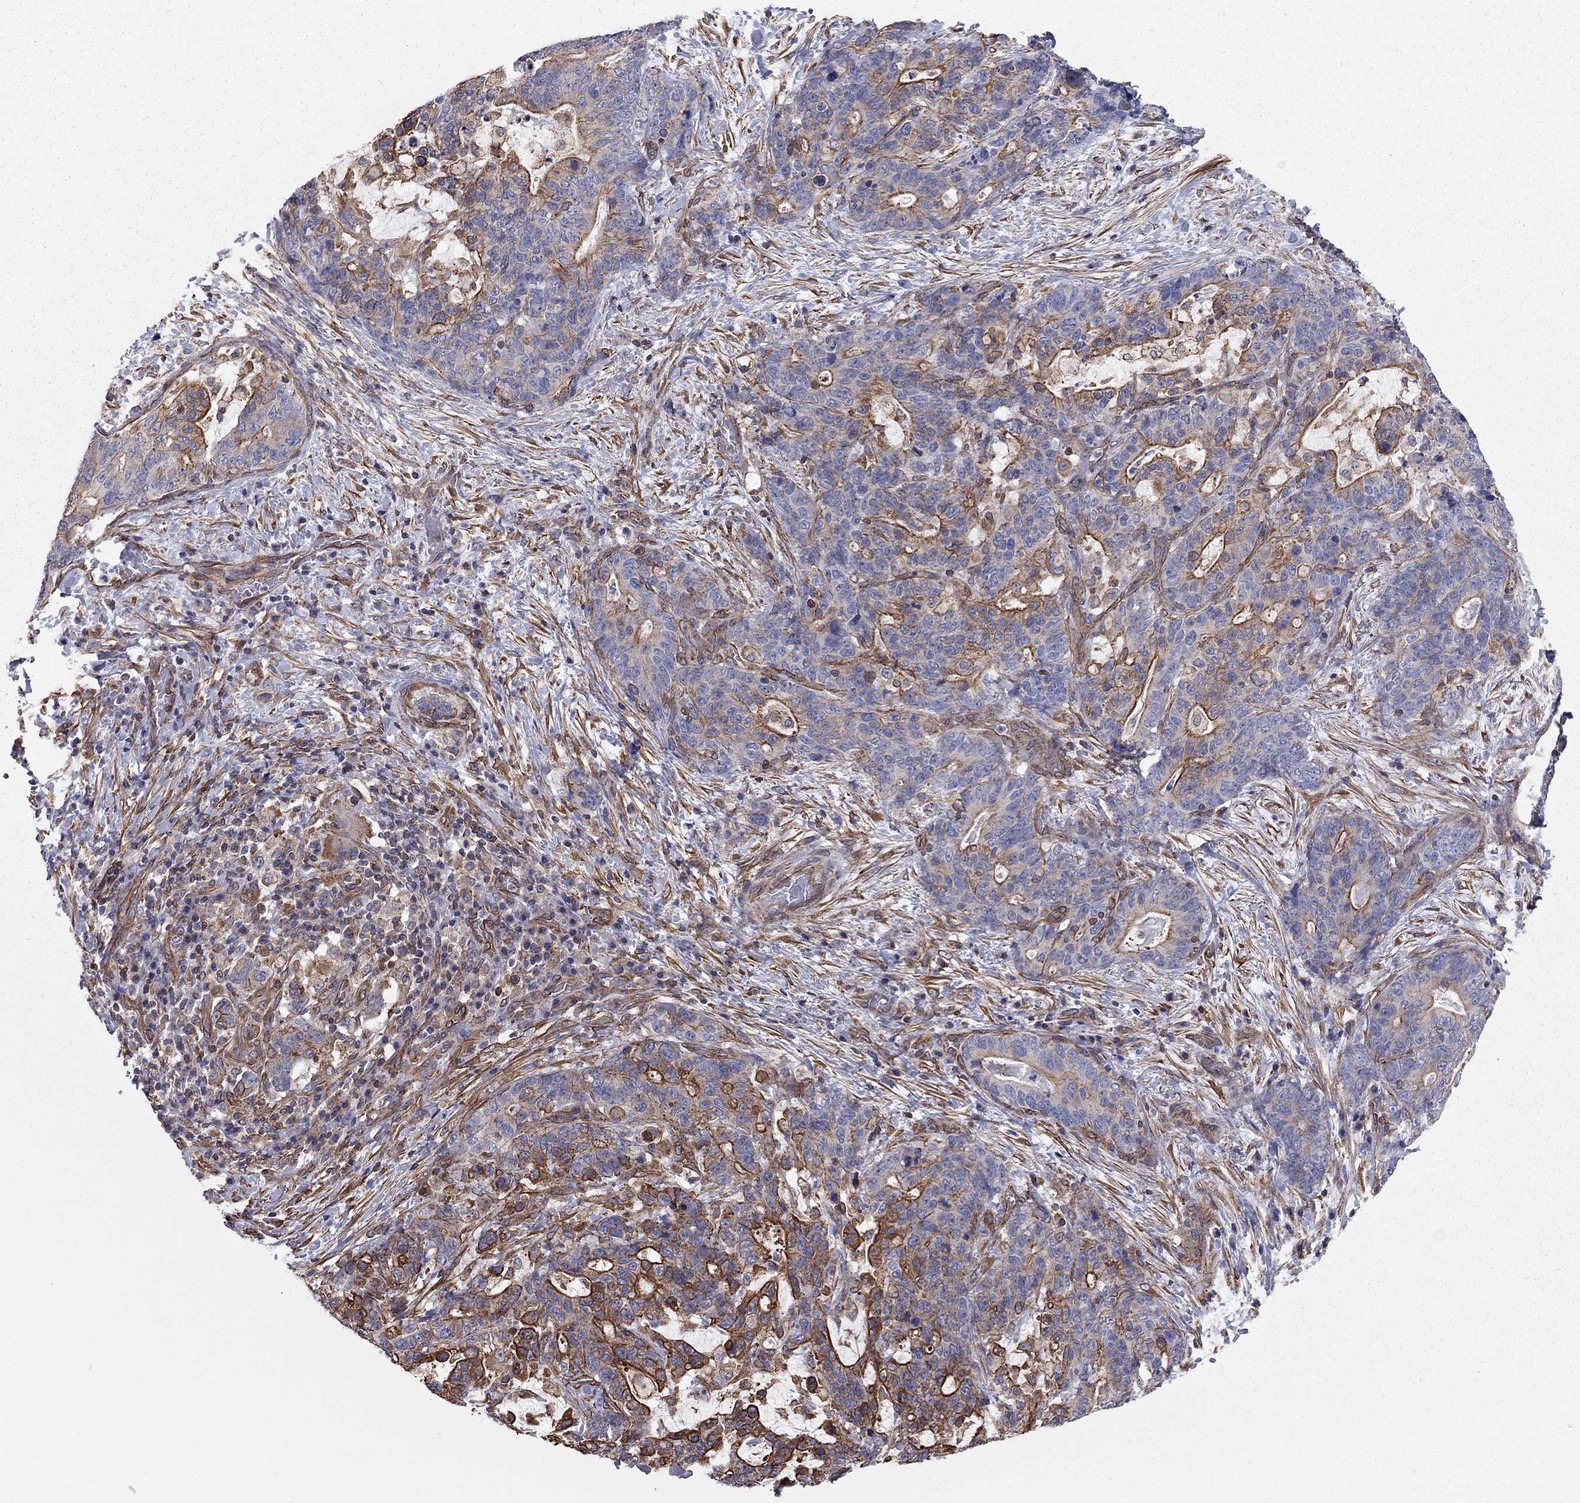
{"staining": {"intensity": "strong", "quantity": "<25%", "location": "cytoplasmic/membranous"}, "tissue": "stomach cancer", "cell_type": "Tumor cells", "image_type": "cancer", "snomed": [{"axis": "morphology", "description": "Normal tissue, NOS"}, {"axis": "morphology", "description": "Adenocarcinoma, NOS"}, {"axis": "topography", "description": "Stomach"}], "caption": "Adenocarcinoma (stomach) was stained to show a protein in brown. There is medium levels of strong cytoplasmic/membranous staining in about <25% of tumor cells. Using DAB (brown) and hematoxylin (blue) stains, captured at high magnification using brightfield microscopy.", "gene": "BICDL2", "patient": {"sex": "female", "age": 64}}